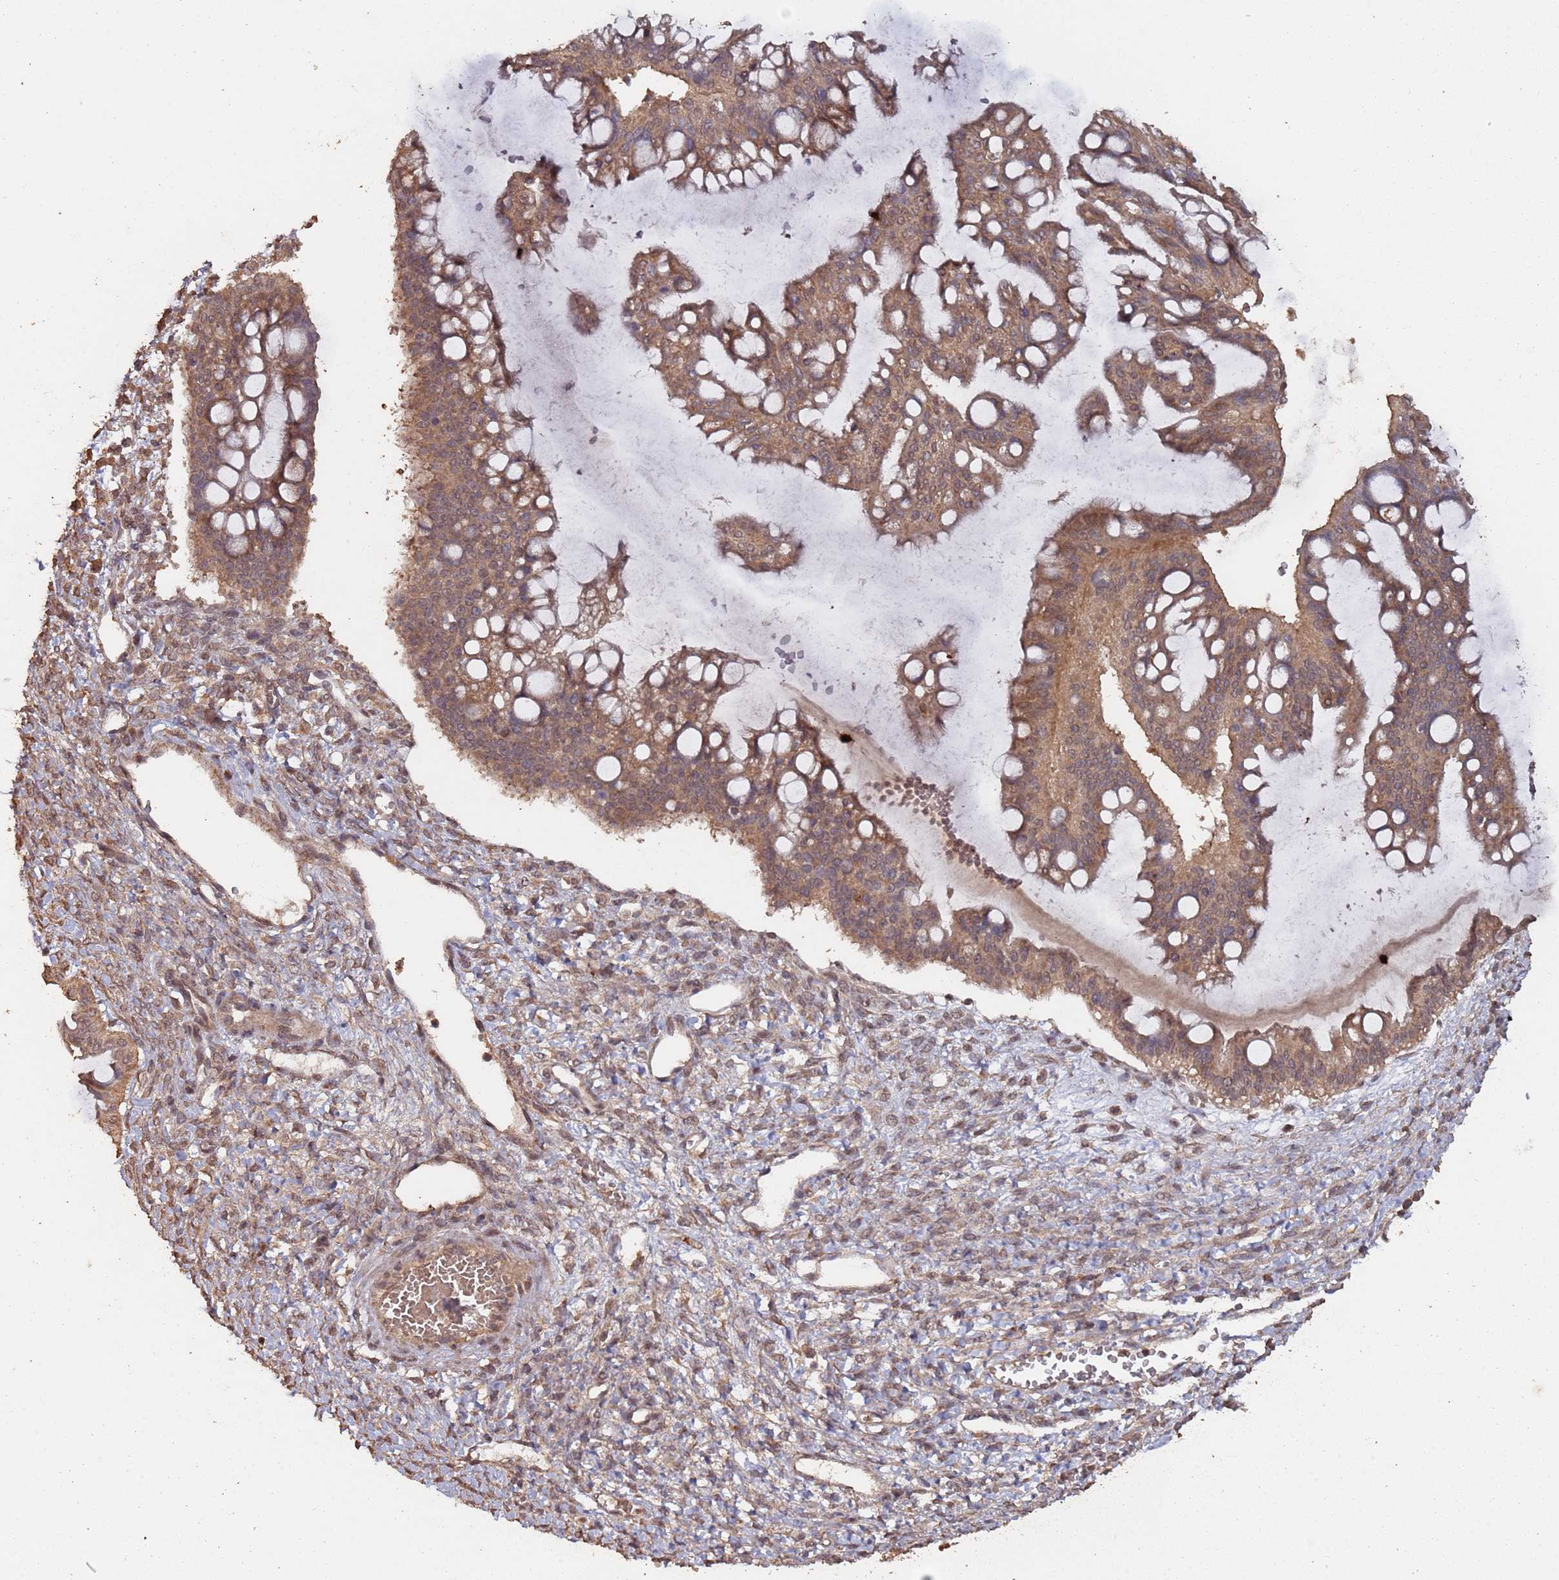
{"staining": {"intensity": "moderate", "quantity": ">75%", "location": "cytoplasmic/membranous,nuclear"}, "tissue": "ovarian cancer", "cell_type": "Tumor cells", "image_type": "cancer", "snomed": [{"axis": "morphology", "description": "Cystadenocarcinoma, mucinous, NOS"}, {"axis": "topography", "description": "Ovary"}], "caption": "Brown immunohistochemical staining in ovarian cancer shows moderate cytoplasmic/membranous and nuclear expression in approximately >75% of tumor cells.", "gene": "FRAT1", "patient": {"sex": "female", "age": 73}}